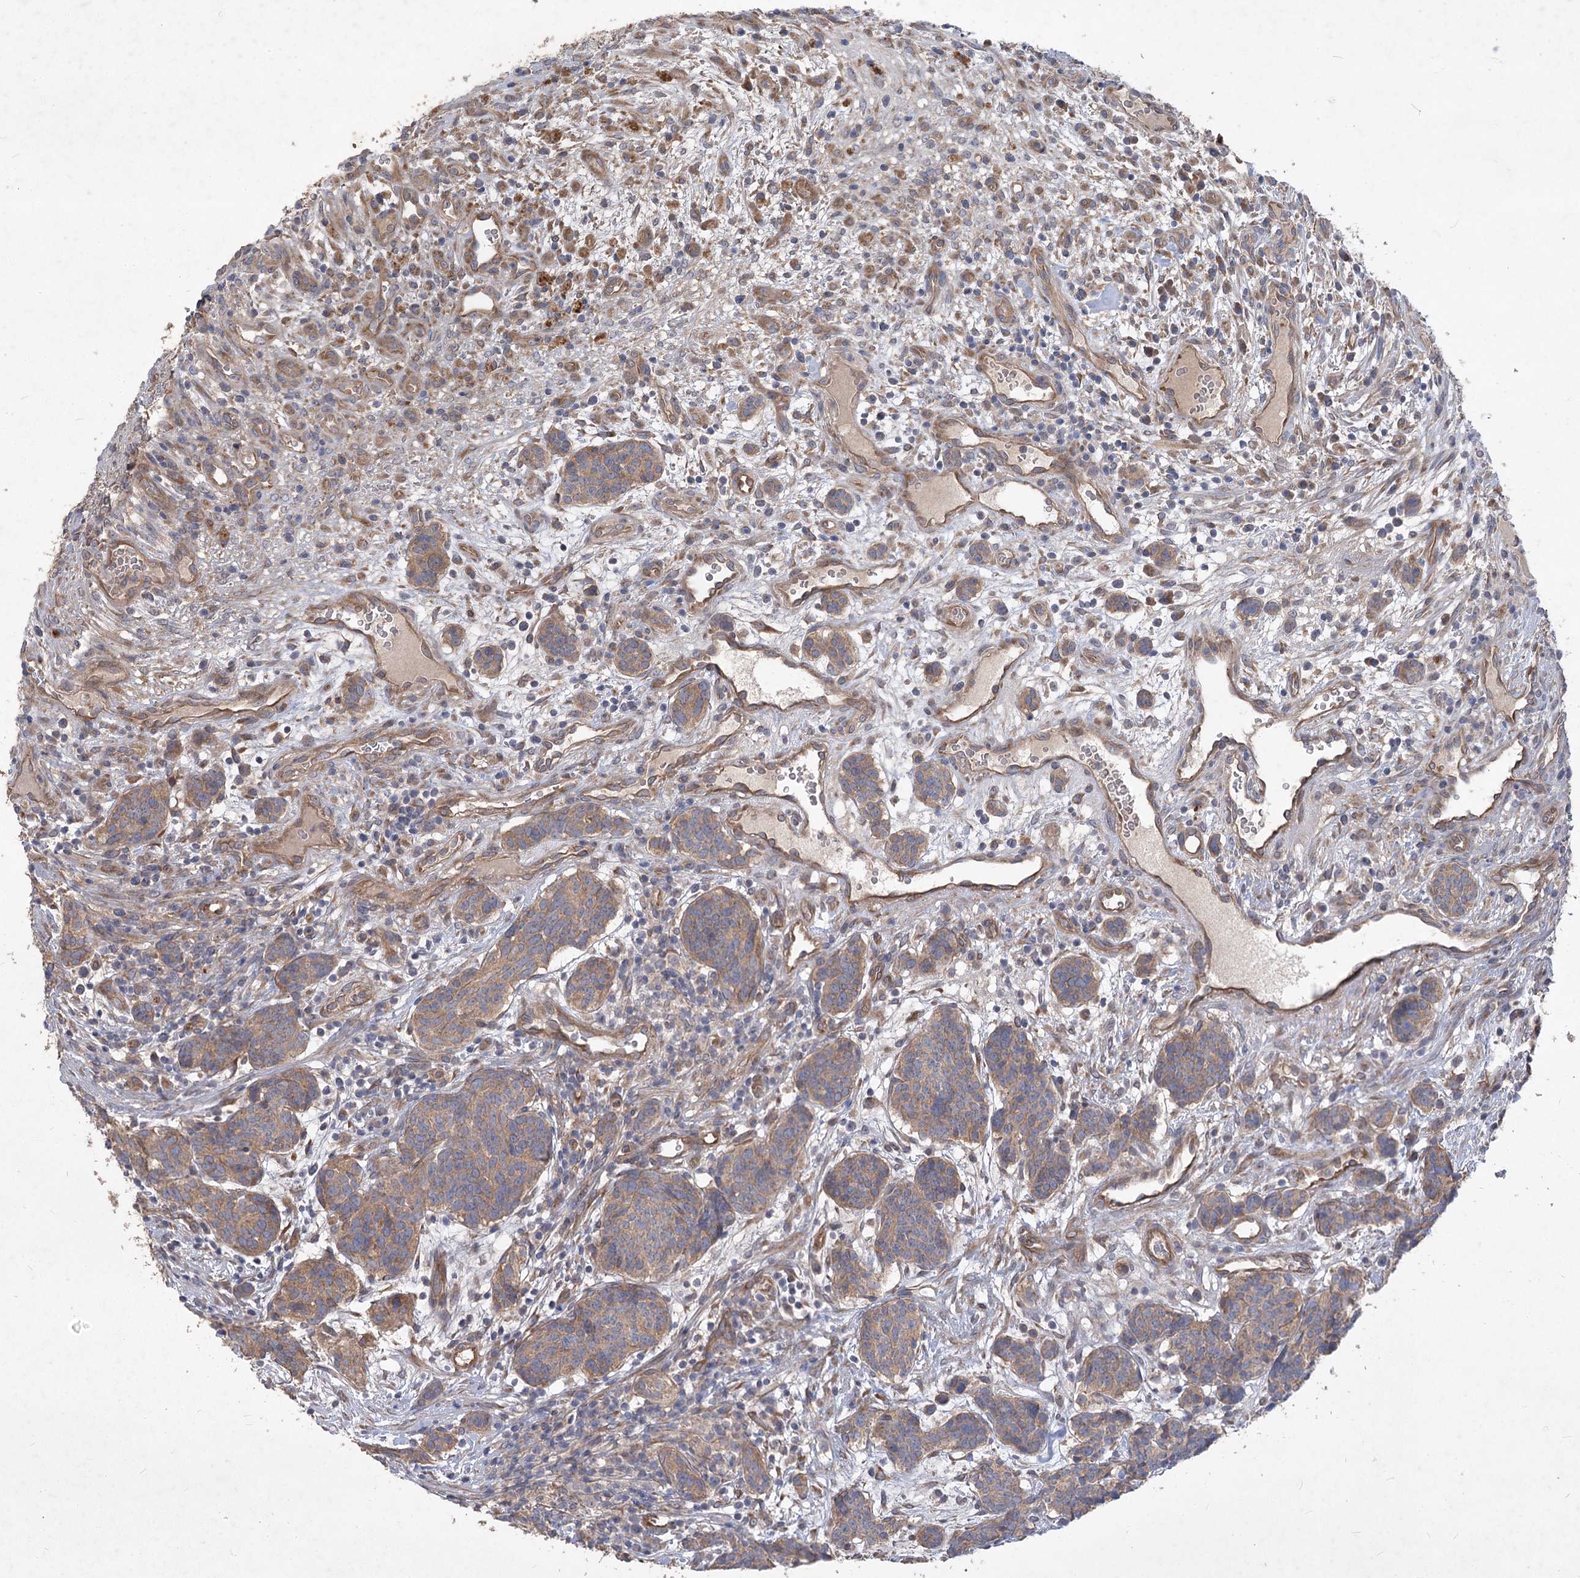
{"staining": {"intensity": "weak", "quantity": ">75%", "location": "cytoplasmic/membranous"}, "tissue": "carcinoid", "cell_type": "Tumor cells", "image_type": "cancer", "snomed": [{"axis": "morphology", "description": "Carcinoid, malignant, NOS"}, {"axis": "topography", "description": "Lung"}], "caption": "Carcinoid was stained to show a protein in brown. There is low levels of weak cytoplasmic/membranous staining in about >75% of tumor cells. Nuclei are stained in blue.", "gene": "RIN2", "patient": {"sex": "female", "age": 46}}